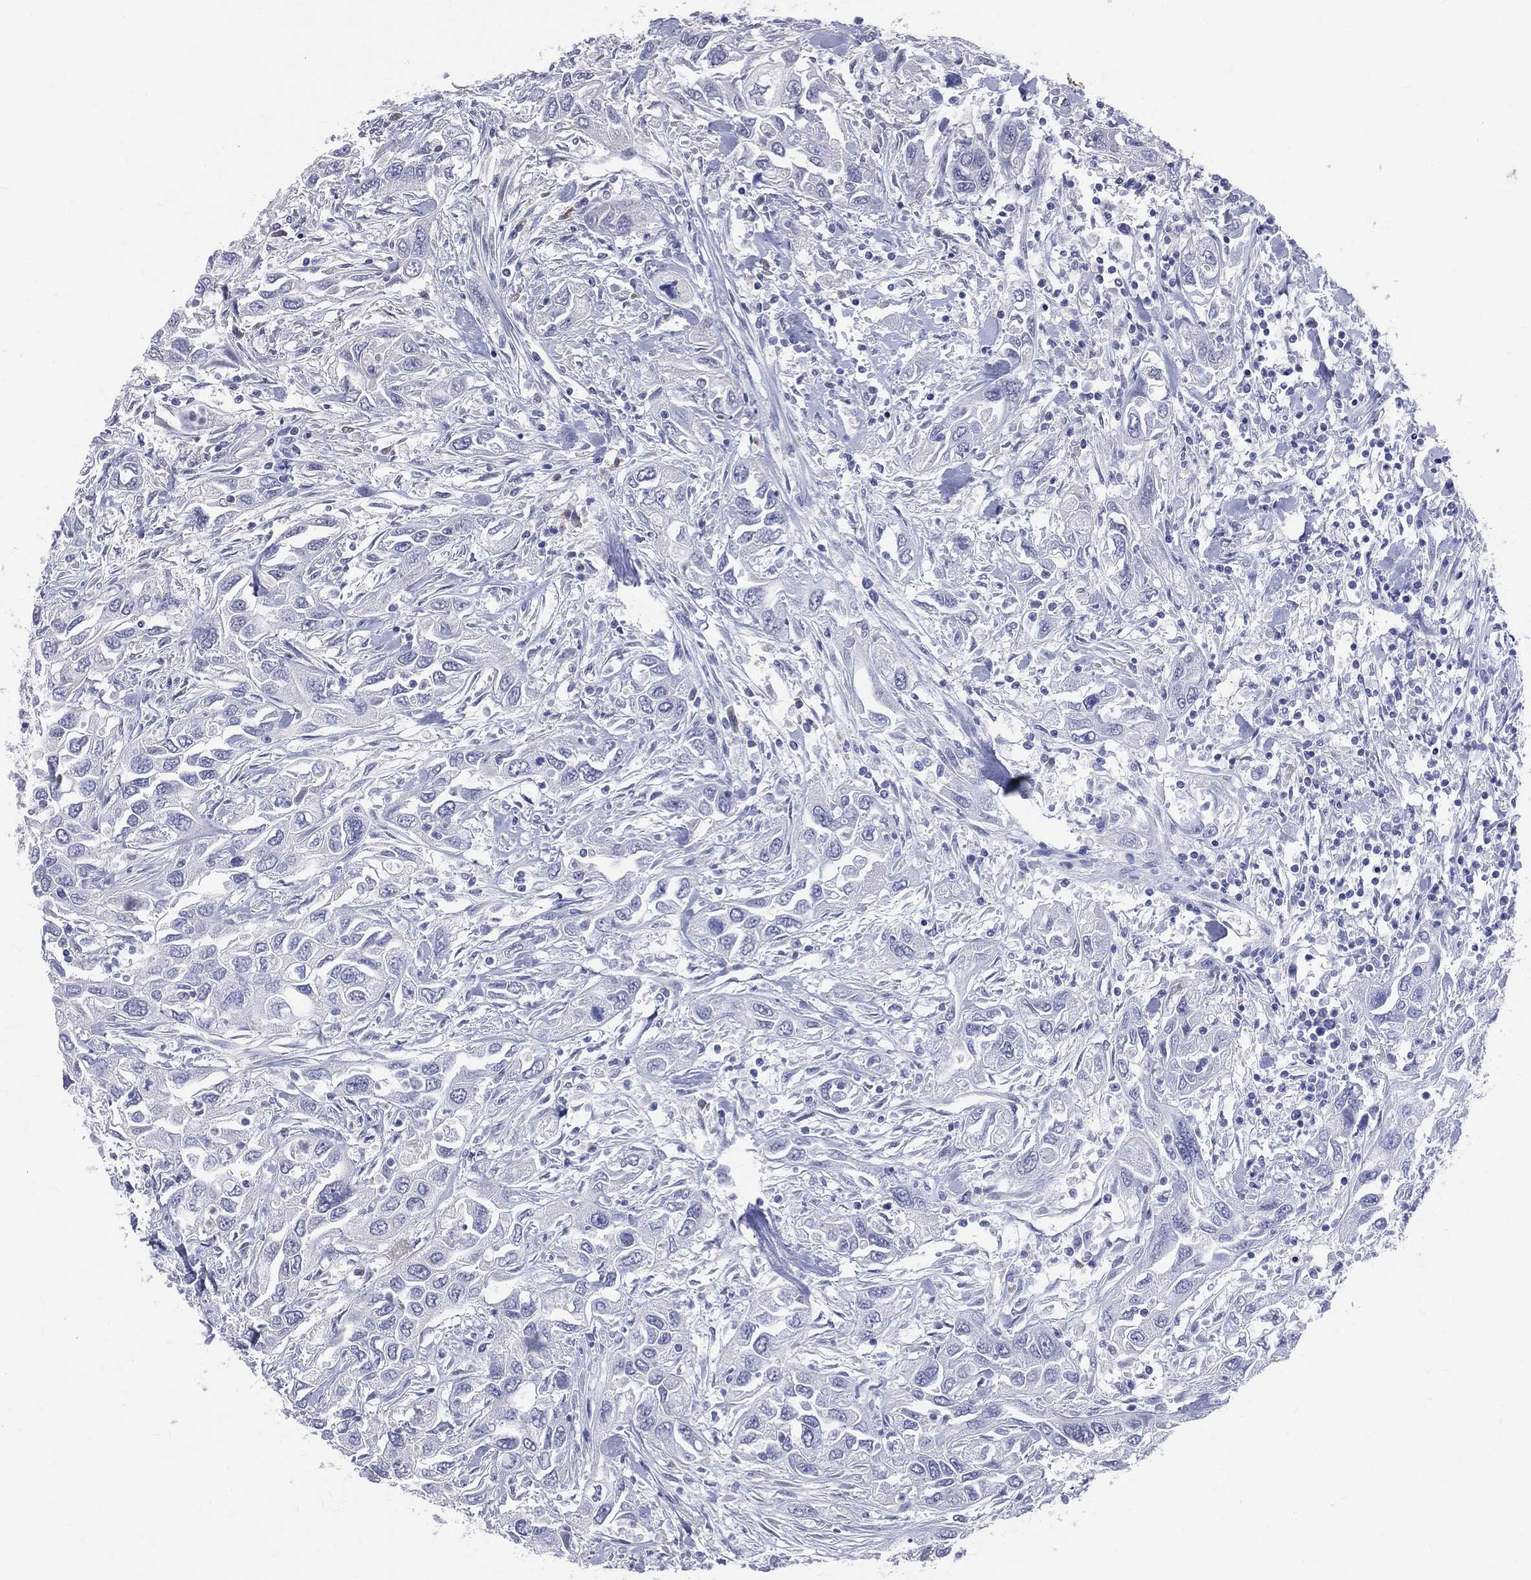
{"staining": {"intensity": "negative", "quantity": "none", "location": "none"}, "tissue": "urothelial cancer", "cell_type": "Tumor cells", "image_type": "cancer", "snomed": [{"axis": "morphology", "description": "Urothelial carcinoma, High grade"}, {"axis": "topography", "description": "Urinary bladder"}], "caption": "Immunohistochemistry image of neoplastic tissue: human urothelial cancer stained with DAB (3,3'-diaminobenzidine) demonstrates no significant protein positivity in tumor cells.", "gene": "DLG4", "patient": {"sex": "male", "age": 76}}